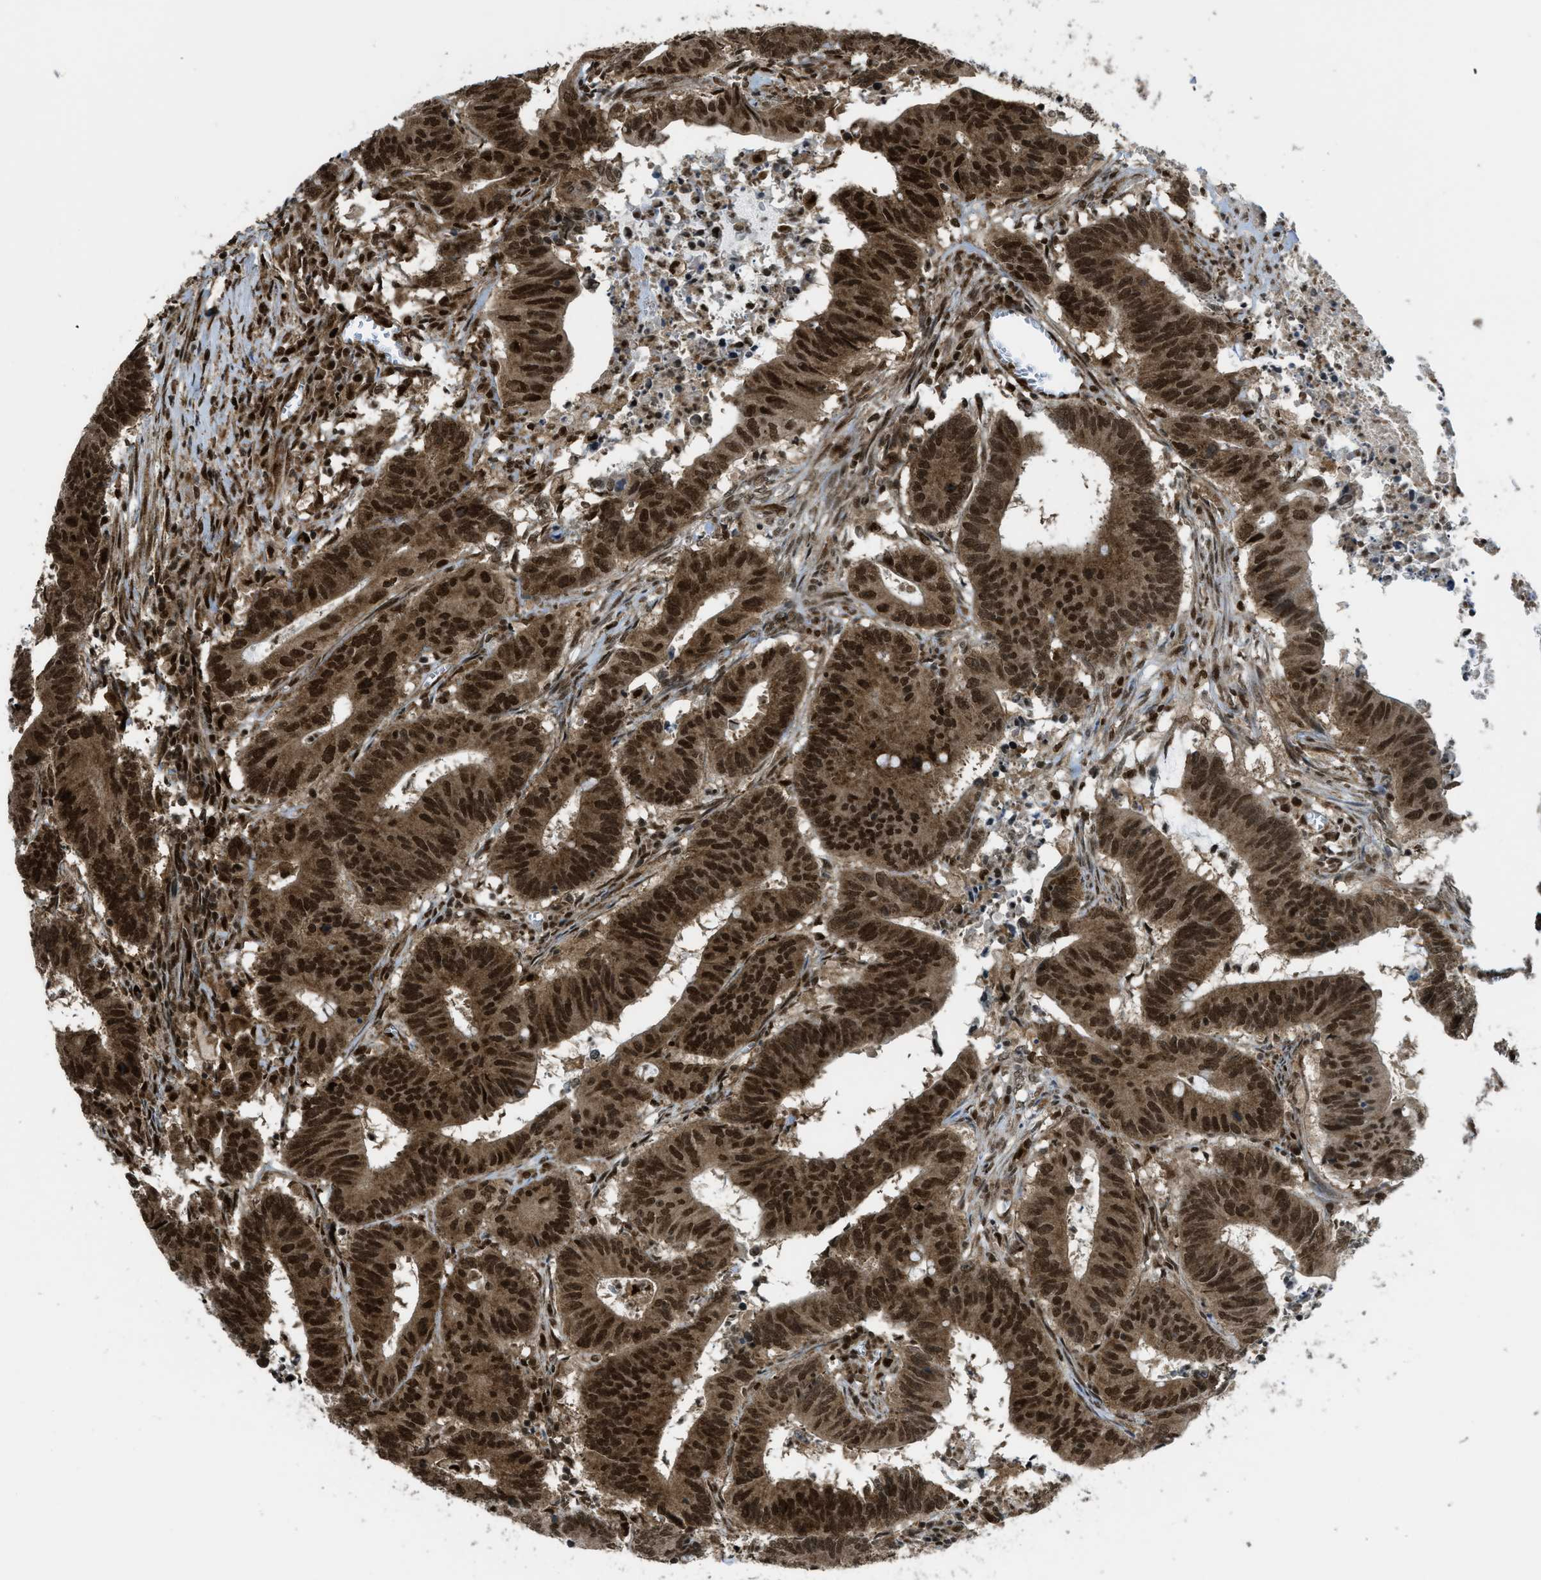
{"staining": {"intensity": "strong", "quantity": ">75%", "location": "cytoplasmic/membranous,nuclear"}, "tissue": "colorectal cancer", "cell_type": "Tumor cells", "image_type": "cancer", "snomed": [{"axis": "morphology", "description": "Normal tissue, NOS"}, {"axis": "morphology", "description": "Adenocarcinoma, NOS"}, {"axis": "topography", "description": "Colon"}, {"axis": "topography", "description": "Peripheral nerve tissue"}], "caption": "Immunohistochemistry (IHC) image of neoplastic tissue: colorectal adenocarcinoma stained using IHC displays high levels of strong protein expression localized specifically in the cytoplasmic/membranous and nuclear of tumor cells, appearing as a cytoplasmic/membranous and nuclear brown color.", "gene": "TNPO1", "patient": {"sex": "male", "age": 14}}